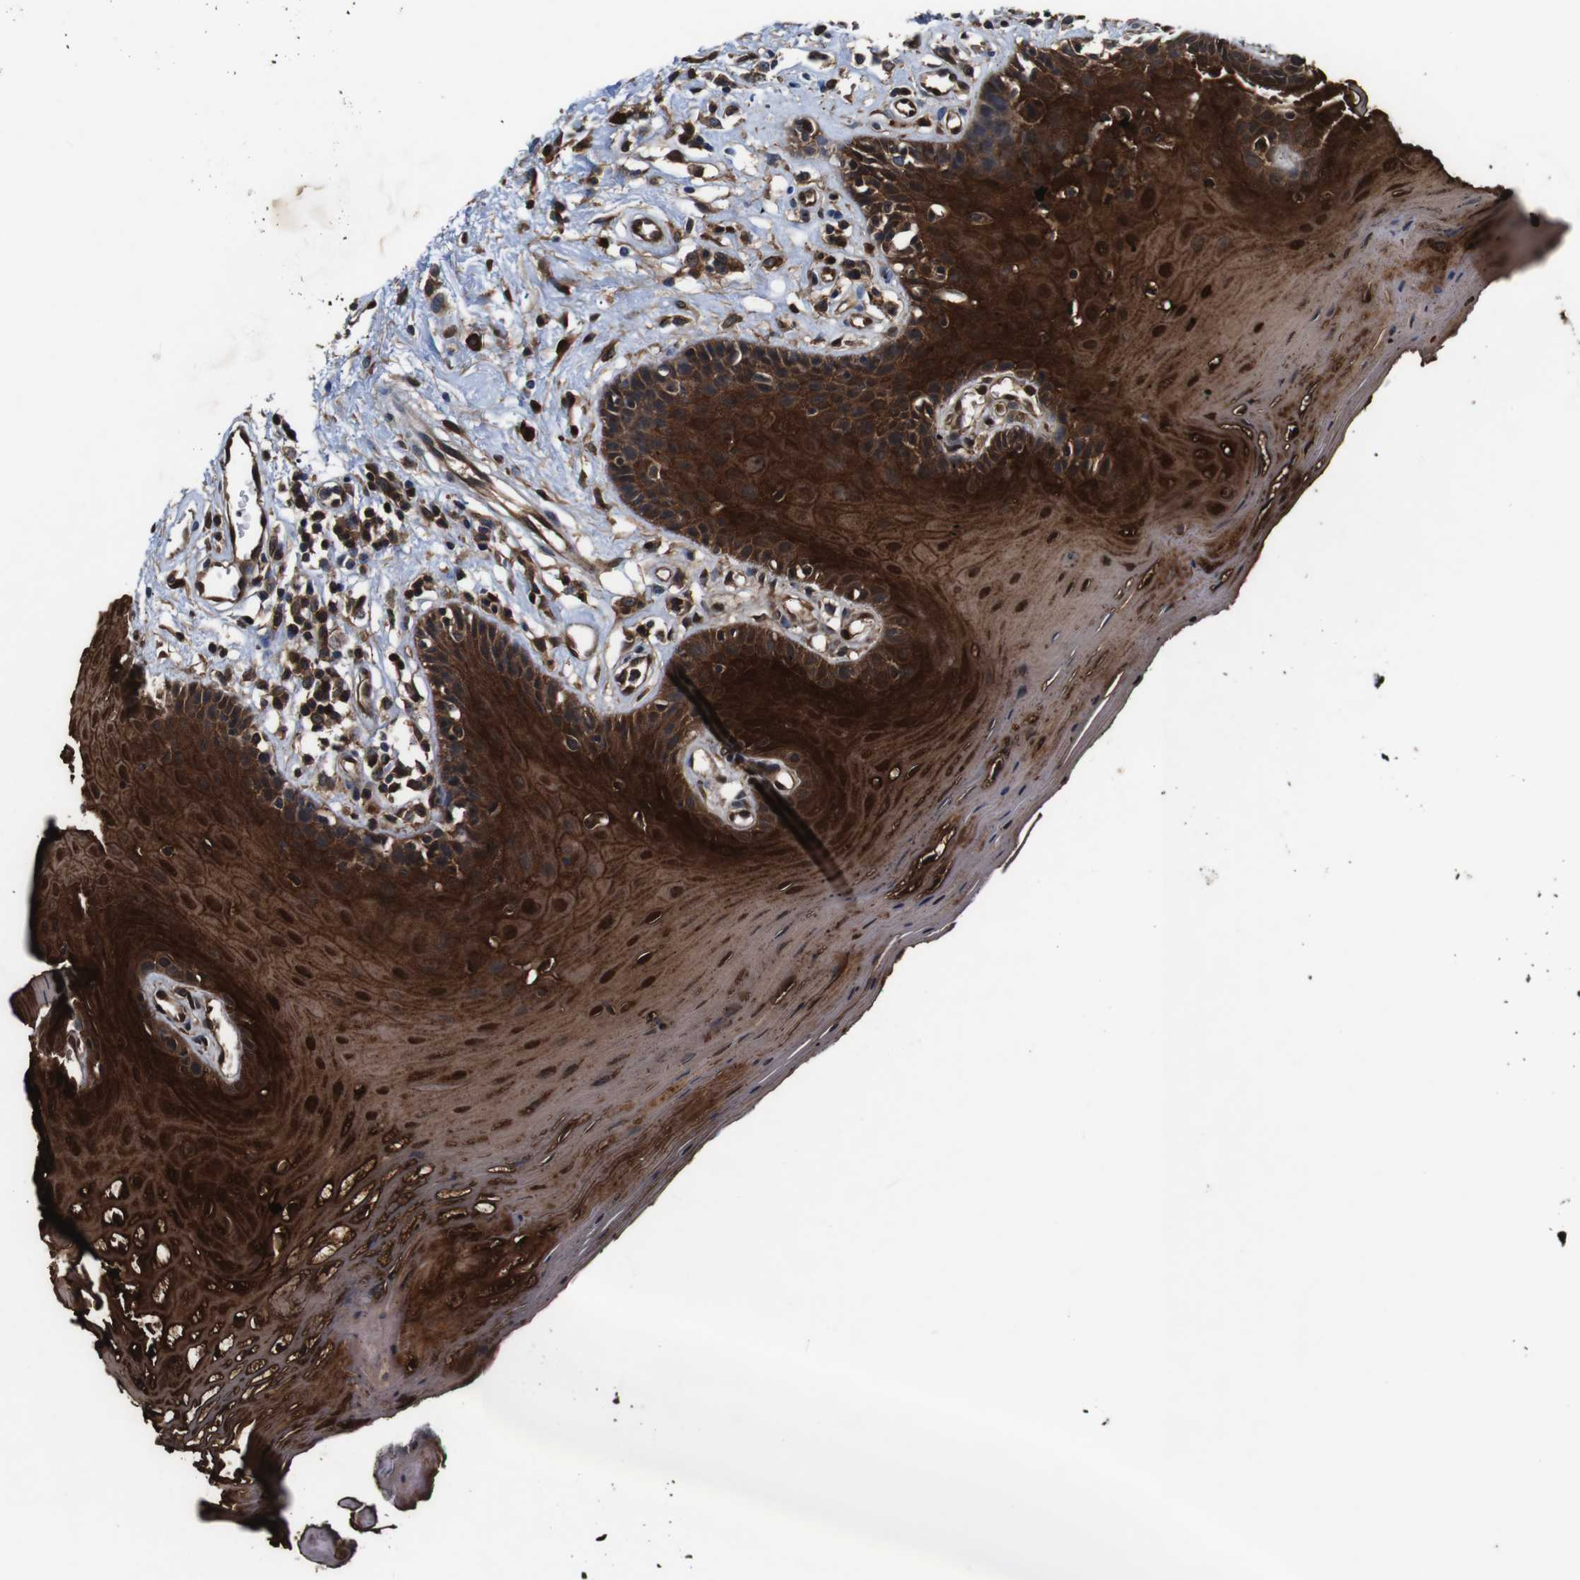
{"staining": {"intensity": "strong", "quantity": ">75%", "location": "cytoplasmic/membranous,nuclear"}, "tissue": "oral mucosa", "cell_type": "Squamous epithelial cells", "image_type": "normal", "snomed": [{"axis": "morphology", "description": "Normal tissue, NOS"}, {"axis": "topography", "description": "Skeletal muscle"}, {"axis": "topography", "description": "Oral tissue"}], "caption": "Oral mucosa stained with IHC reveals strong cytoplasmic/membranous,nuclear staining in approximately >75% of squamous epithelial cells. (Brightfield microscopy of DAB IHC at high magnification).", "gene": "ANXA1", "patient": {"sex": "male", "age": 58}}